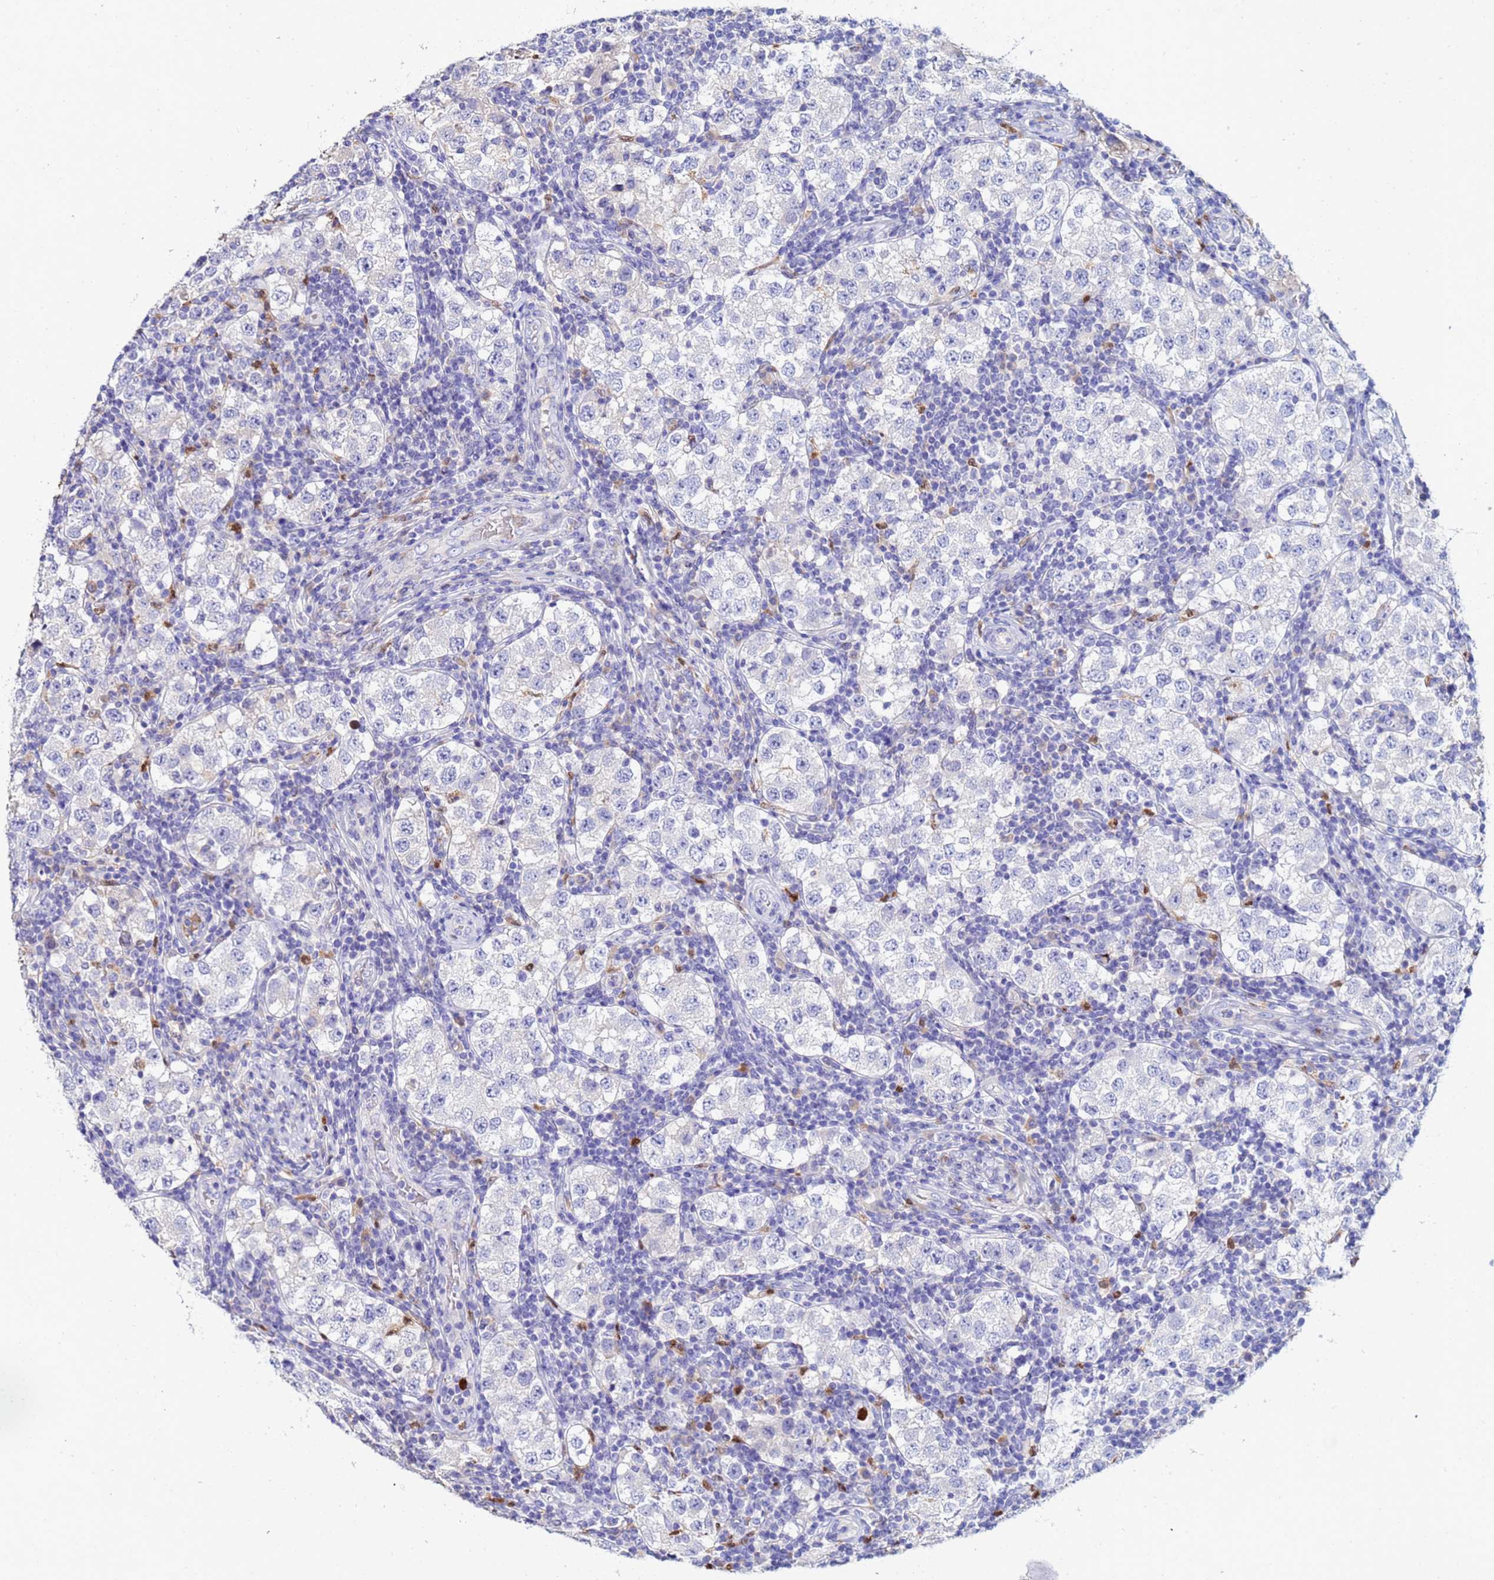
{"staining": {"intensity": "negative", "quantity": "none", "location": "none"}, "tissue": "testis cancer", "cell_type": "Tumor cells", "image_type": "cancer", "snomed": [{"axis": "morphology", "description": "Seminoma, NOS"}, {"axis": "topography", "description": "Testis"}], "caption": "The histopathology image demonstrates no significant expression in tumor cells of seminoma (testis).", "gene": "TUBAL3", "patient": {"sex": "male", "age": 34}}